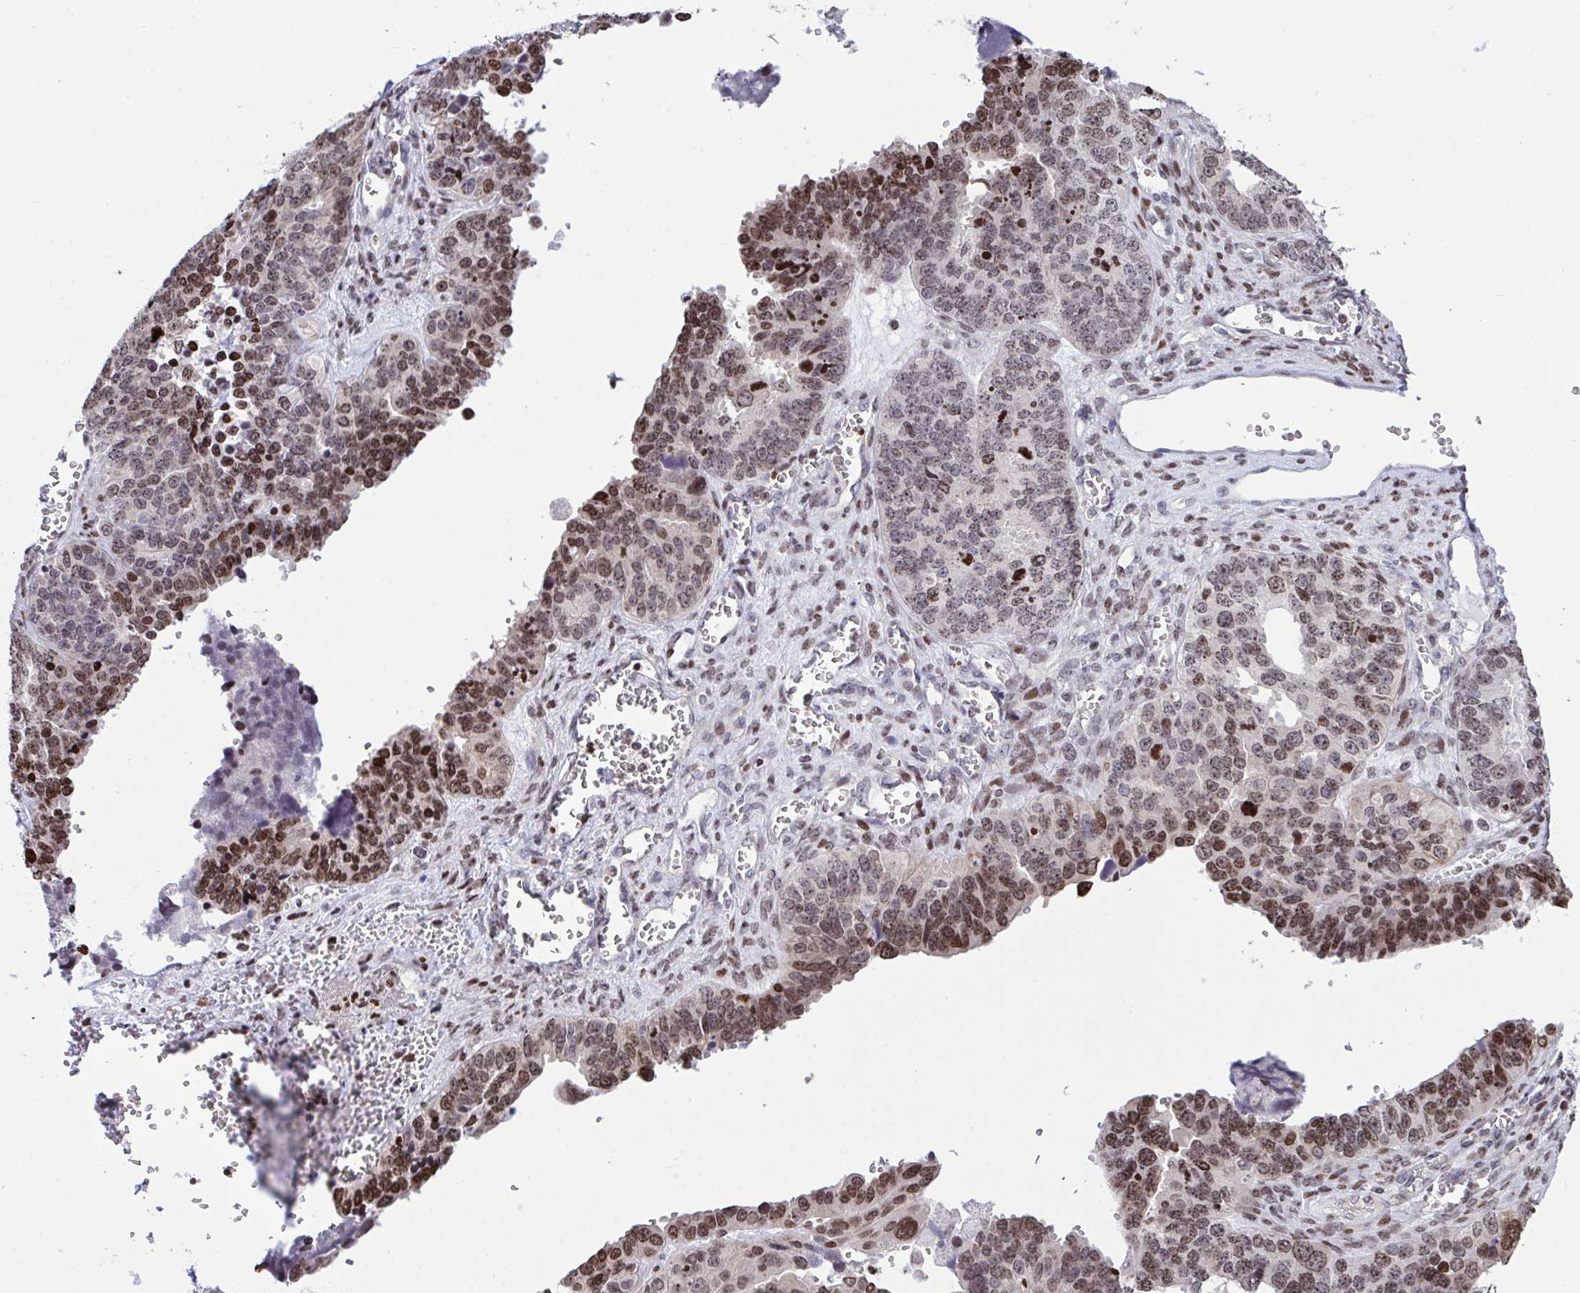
{"staining": {"intensity": "moderate", "quantity": ">75%", "location": "nuclear"}, "tissue": "ovarian cancer", "cell_type": "Tumor cells", "image_type": "cancer", "snomed": [{"axis": "morphology", "description": "Cystadenocarcinoma, serous, NOS"}, {"axis": "topography", "description": "Ovary"}], "caption": "High-magnification brightfield microscopy of ovarian cancer stained with DAB (brown) and counterstained with hematoxylin (blue). tumor cells exhibit moderate nuclear expression is seen in about>75% of cells.", "gene": "RAPGEF5", "patient": {"sex": "female", "age": 76}}